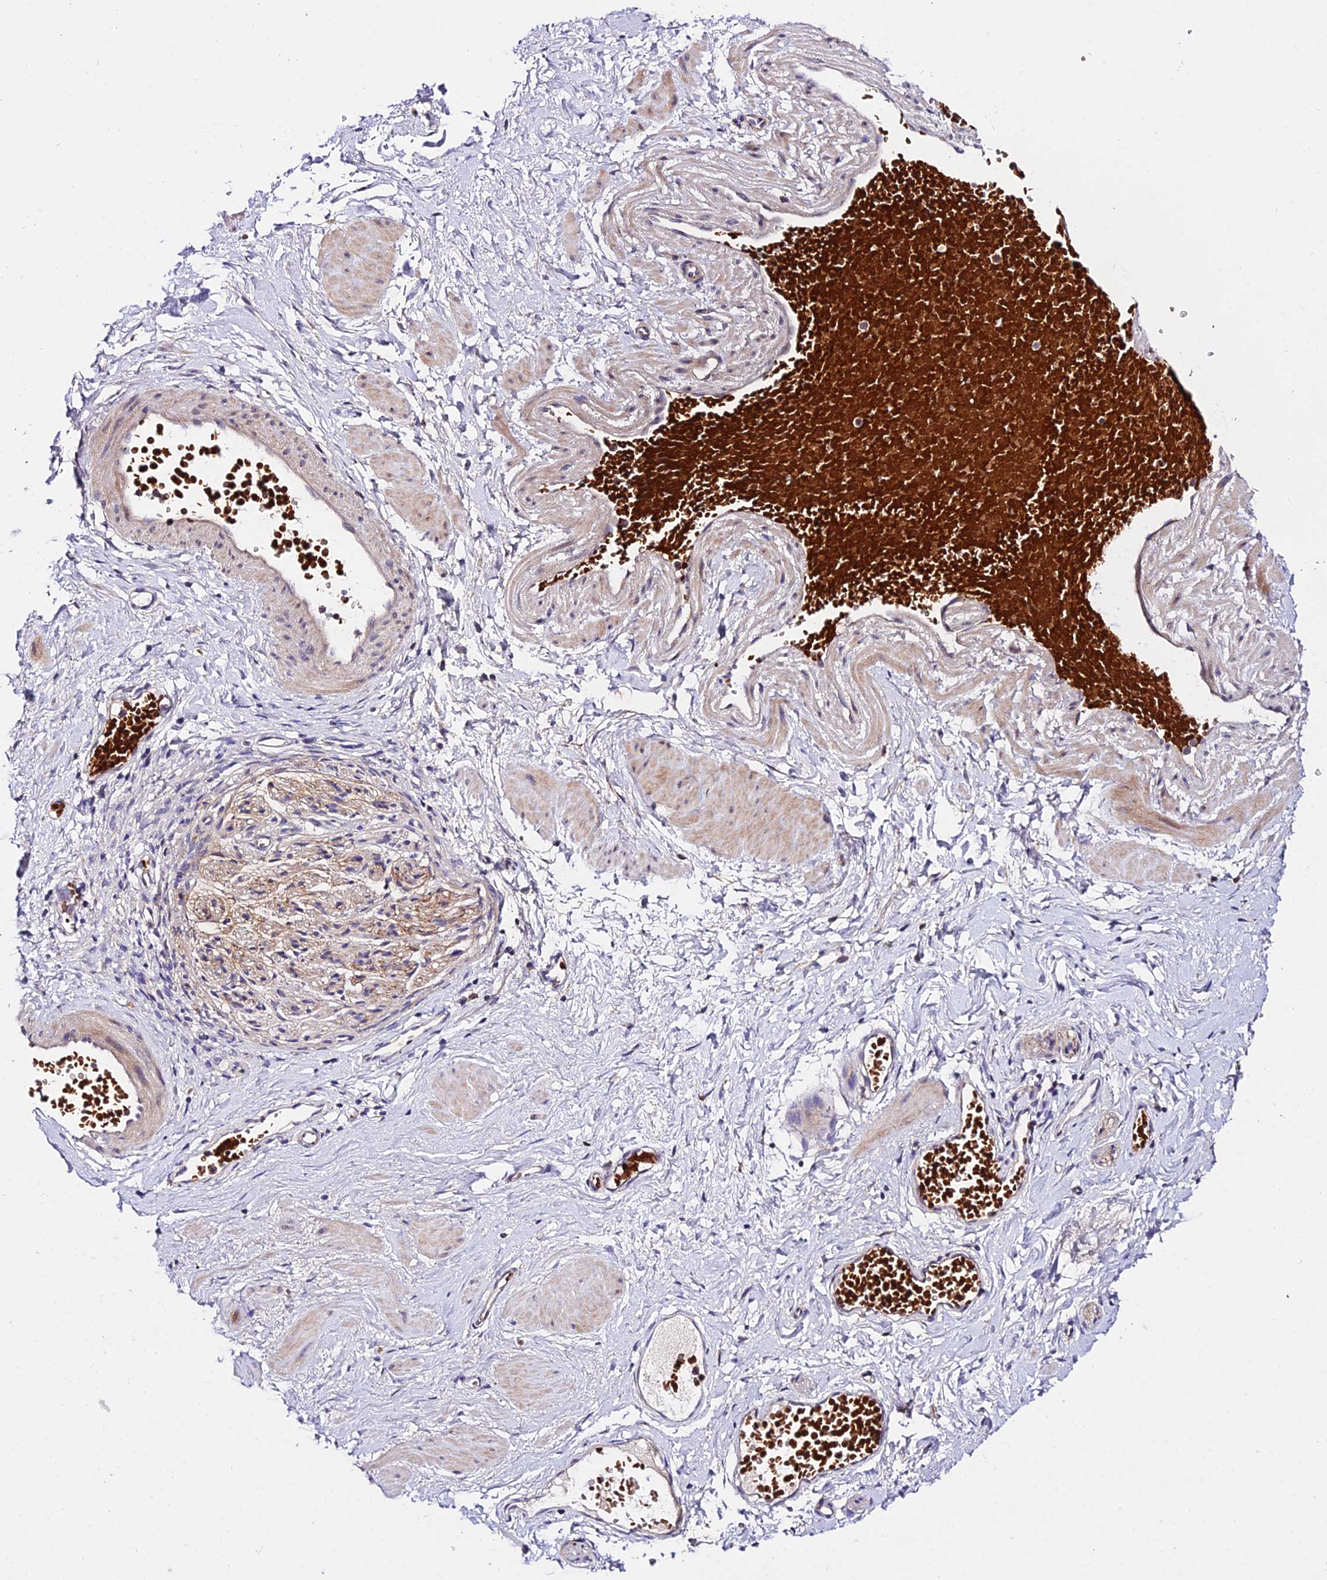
{"staining": {"intensity": "negative", "quantity": "none", "location": "none"}, "tissue": "adipose tissue", "cell_type": "Adipocytes", "image_type": "normal", "snomed": [{"axis": "morphology", "description": "Normal tissue, NOS"}, {"axis": "topography", "description": "Soft tissue"}, {"axis": "topography", "description": "Vascular tissue"}], "caption": "Immunohistochemistry of normal adipose tissue demonstrates no expression in adipocytes.", "gene": "WDR5B", "patient": {"sex": "female", "age": 35}}